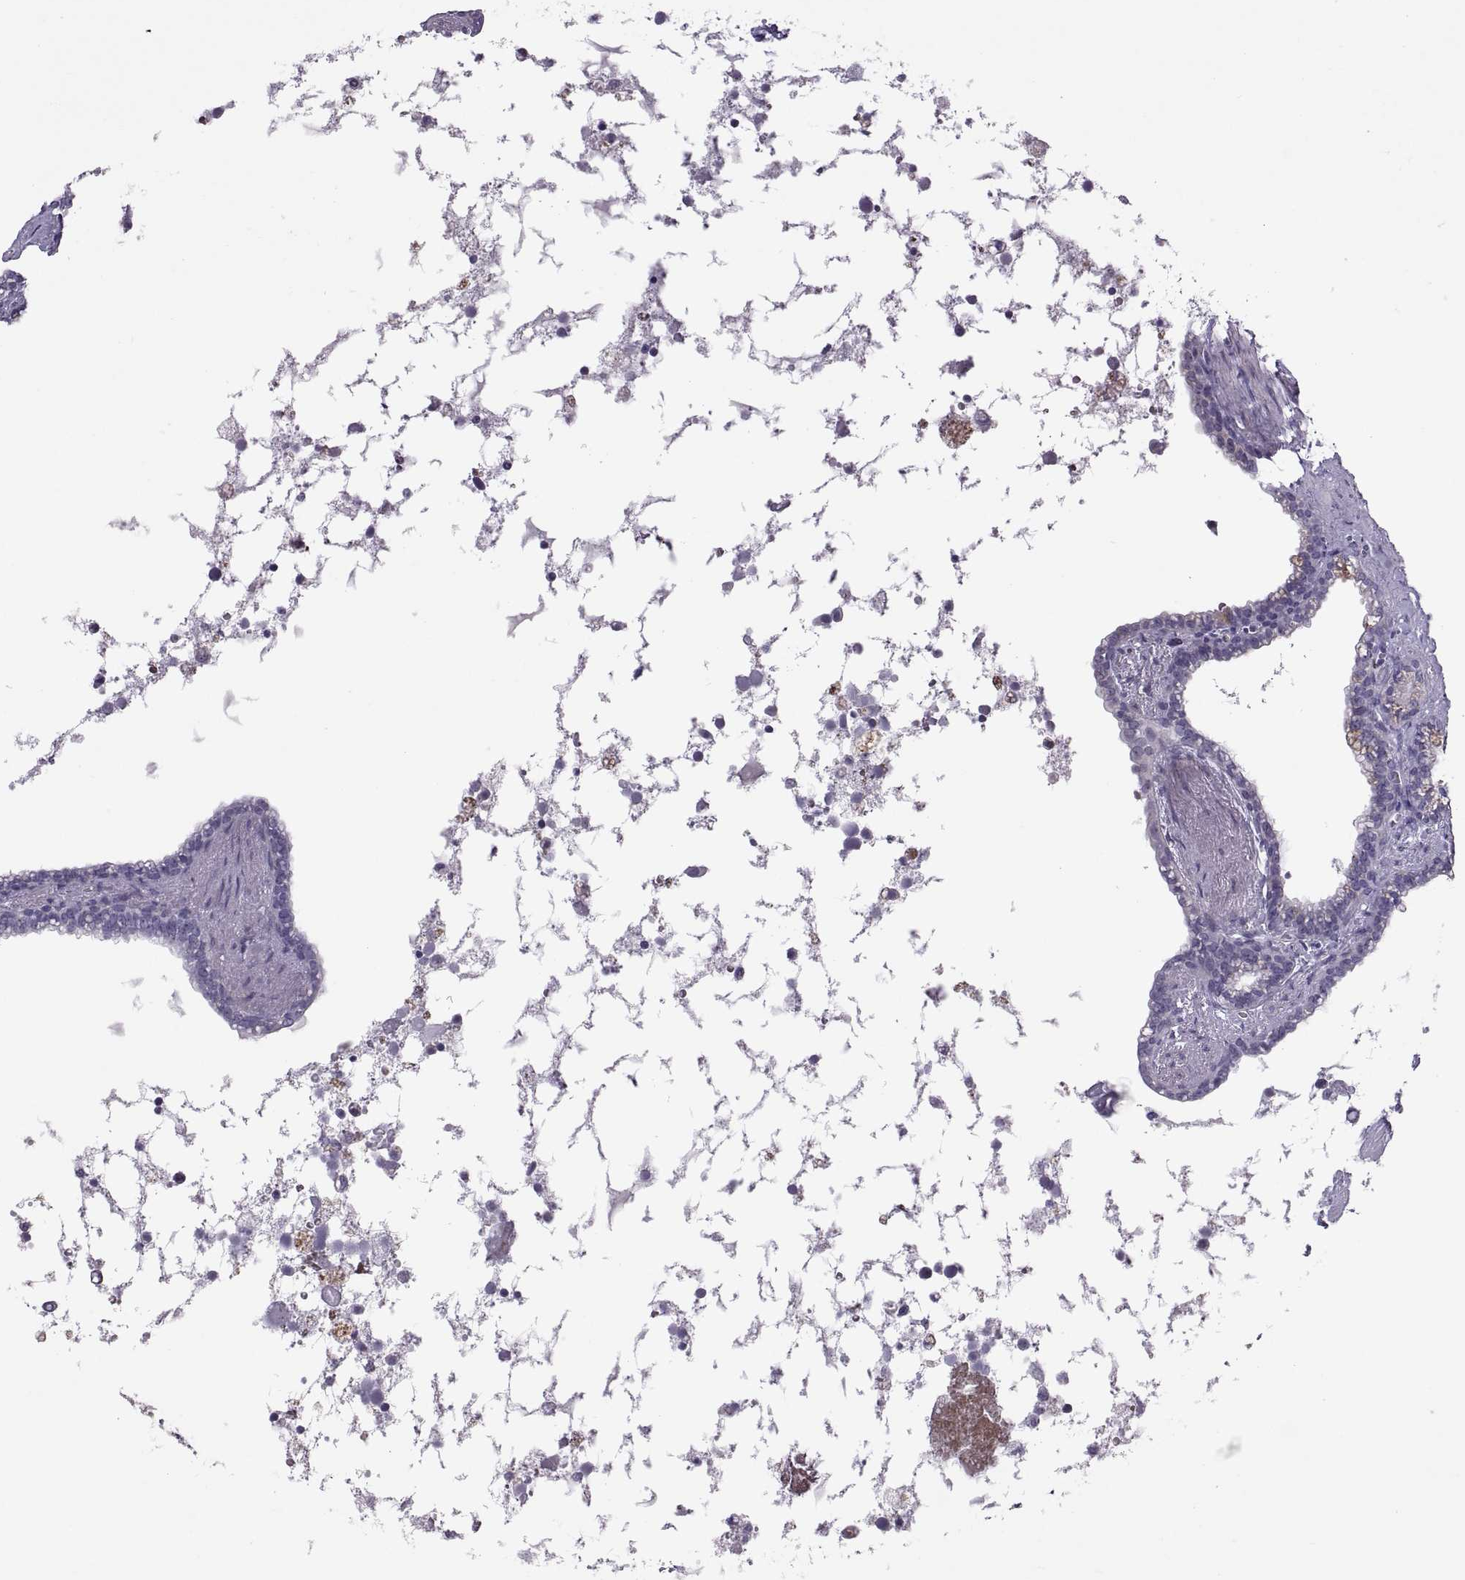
{"staining": {"intensity": "moderate", "quantity": "<25%", "location": "cytoplasmic/membranous"}, "tissue": "seminal vesicle", "cell_type": "Glandular cells", "image_type": "normal", "snomed": [{"axis": "morphology", "description": "Normal tissue, NOS"}, {"axis": "morphology", "description": "Urothelial carcinoma, NOS"}, {"axis": "topography", "description": "Urinary bladder"}, {"axis": "topography", "description": "Seminal veicle"}], "caption": "Protein expression by IHC exhibits moderate cytoplasmic/membranous expression in approximately <25% of glandular cells in normal seminal vesicle. (DAB IHC with brightfield microscopy, high magnification).", "gene": "VSX2", "patient": {"sex": "male", "age": 76}}